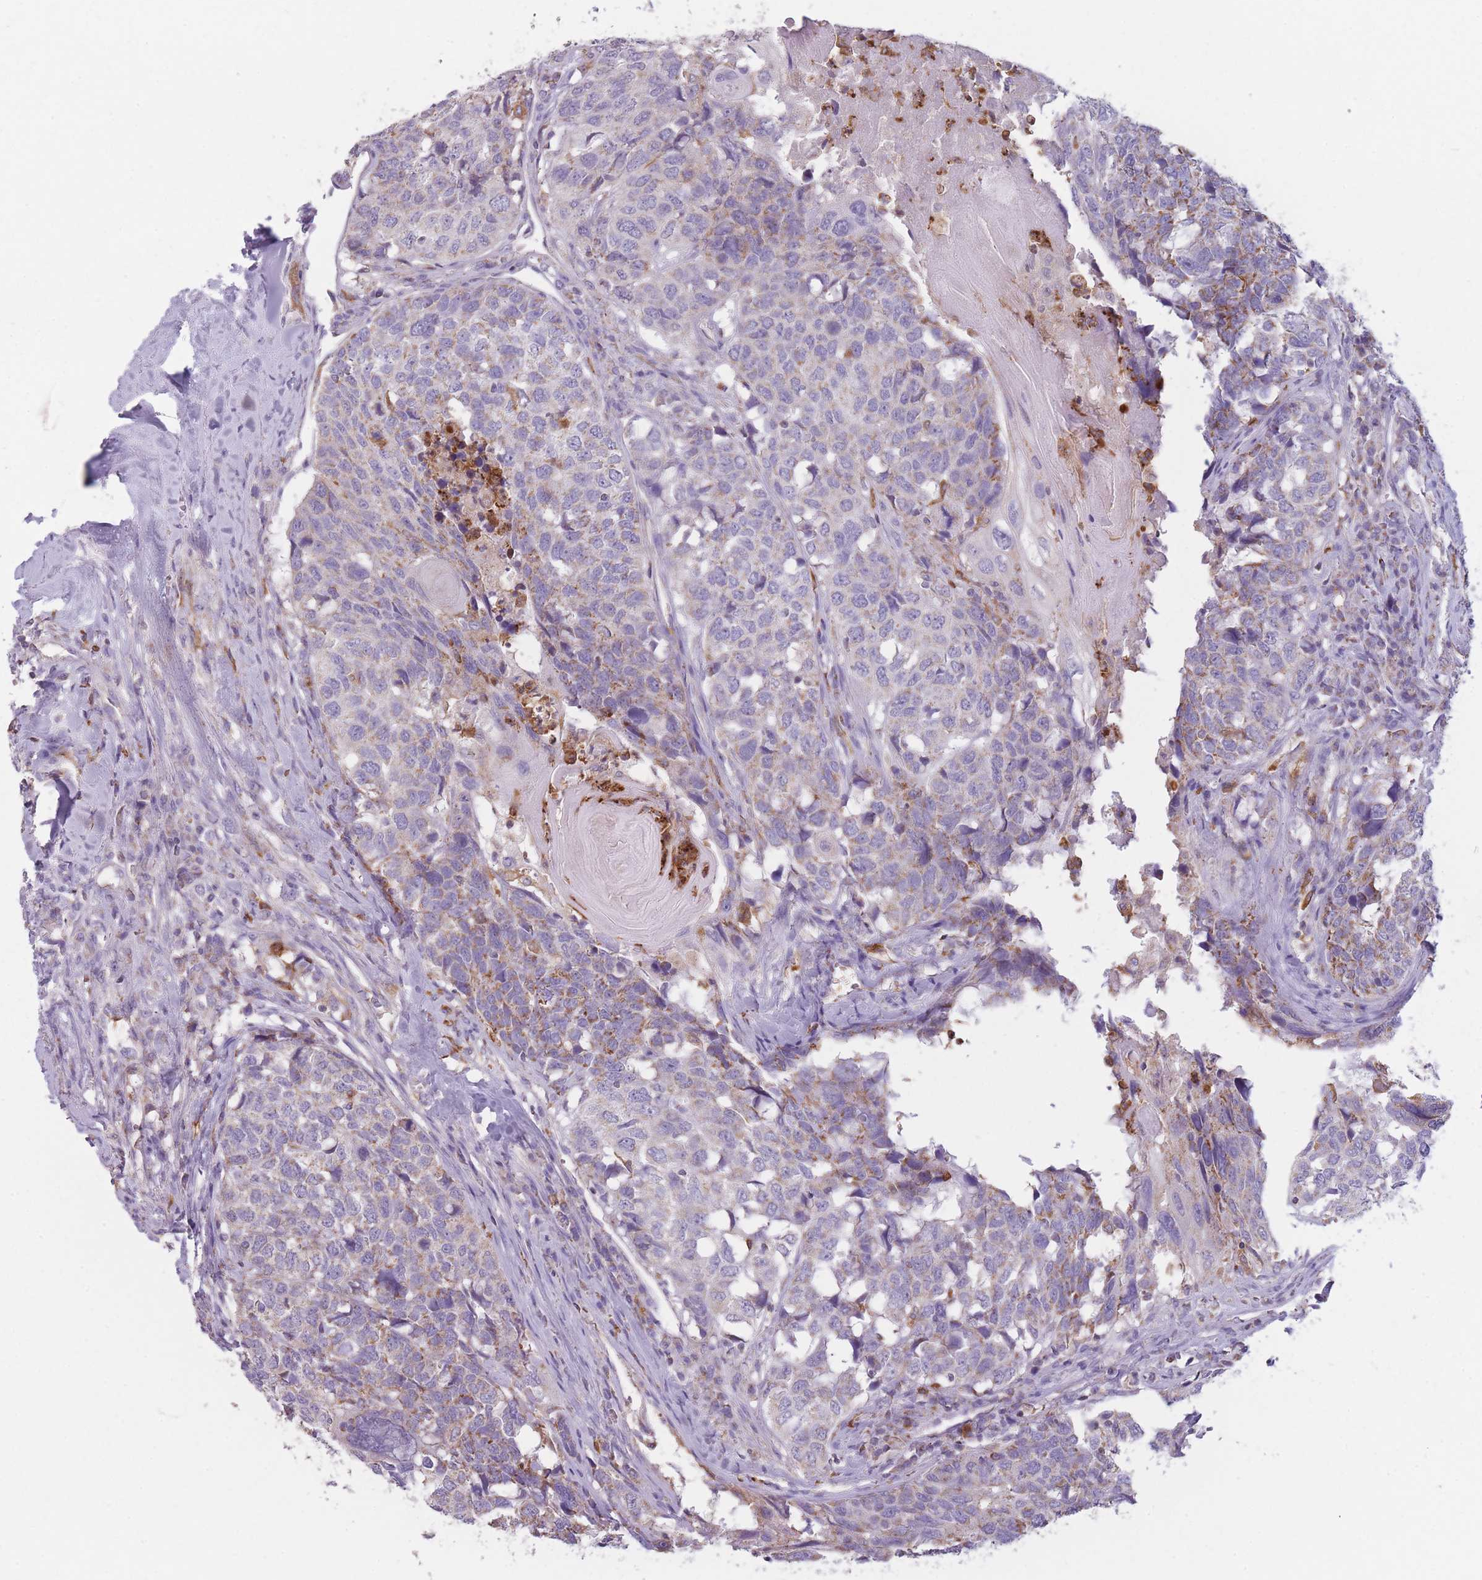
{"staining": {"intensity": "moderate", "quantity": "25%-75%", "location": "cytoplasmic/membranous"}, "tissue": "head and neck cancer", "cell_type": "Tumor cells", "image_type": "cancer", "snomed": [{"axis": "morphology", "description": "Squamous cell carcinoma, NOS"}, {"axis": "topography", "description": "Head-Neck"}], "caption": "Brown immunohistochemical staining in head and neck squamous cell carcinoma demonstrates moderate cytoplasmic/membranous positivity in approximately 25%-75% of tumor cells.", "gene": "PRAM1", "patient": {"sex": "male", "age": 66}}